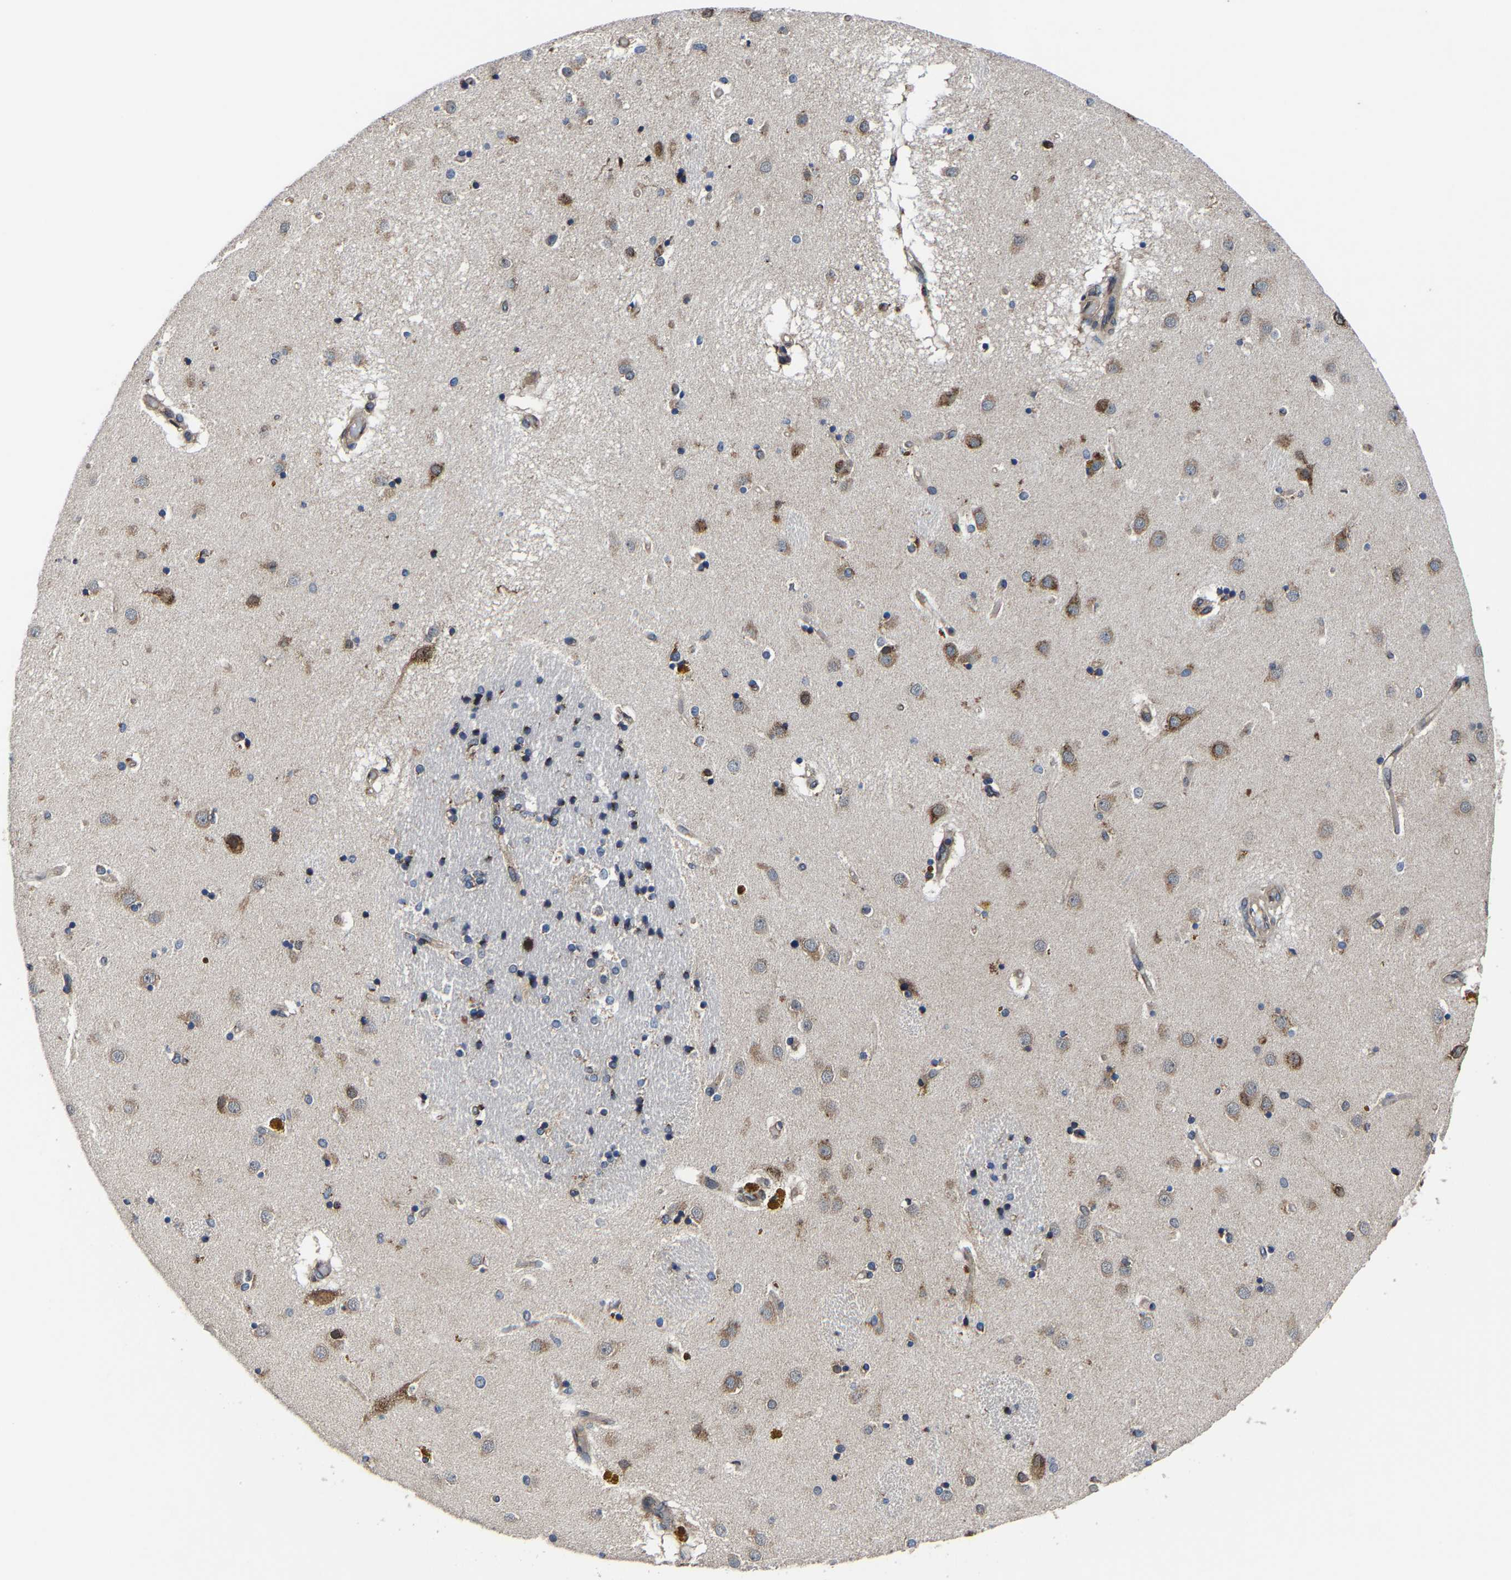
{"staining": {"intensity": "strong", "quantity": "<25%", "location": "cytoplasmic/membranous"}, "tissue": "caudate", "cell_type": "Glial cells", "image_type": "normal", "snomed": [{"axis": "morphology", "description": "Normal tissue, NOS"}, {"axis": "topography", "description": "Lateral ventricle wall"}], "caption": "Human caudate stained with a brown dye shows strong cytoplasmic/membranous positive staining in about <25% of glial cells.", "gene": "EBAG9", "patient": {"sex": "male", "age": 70}}